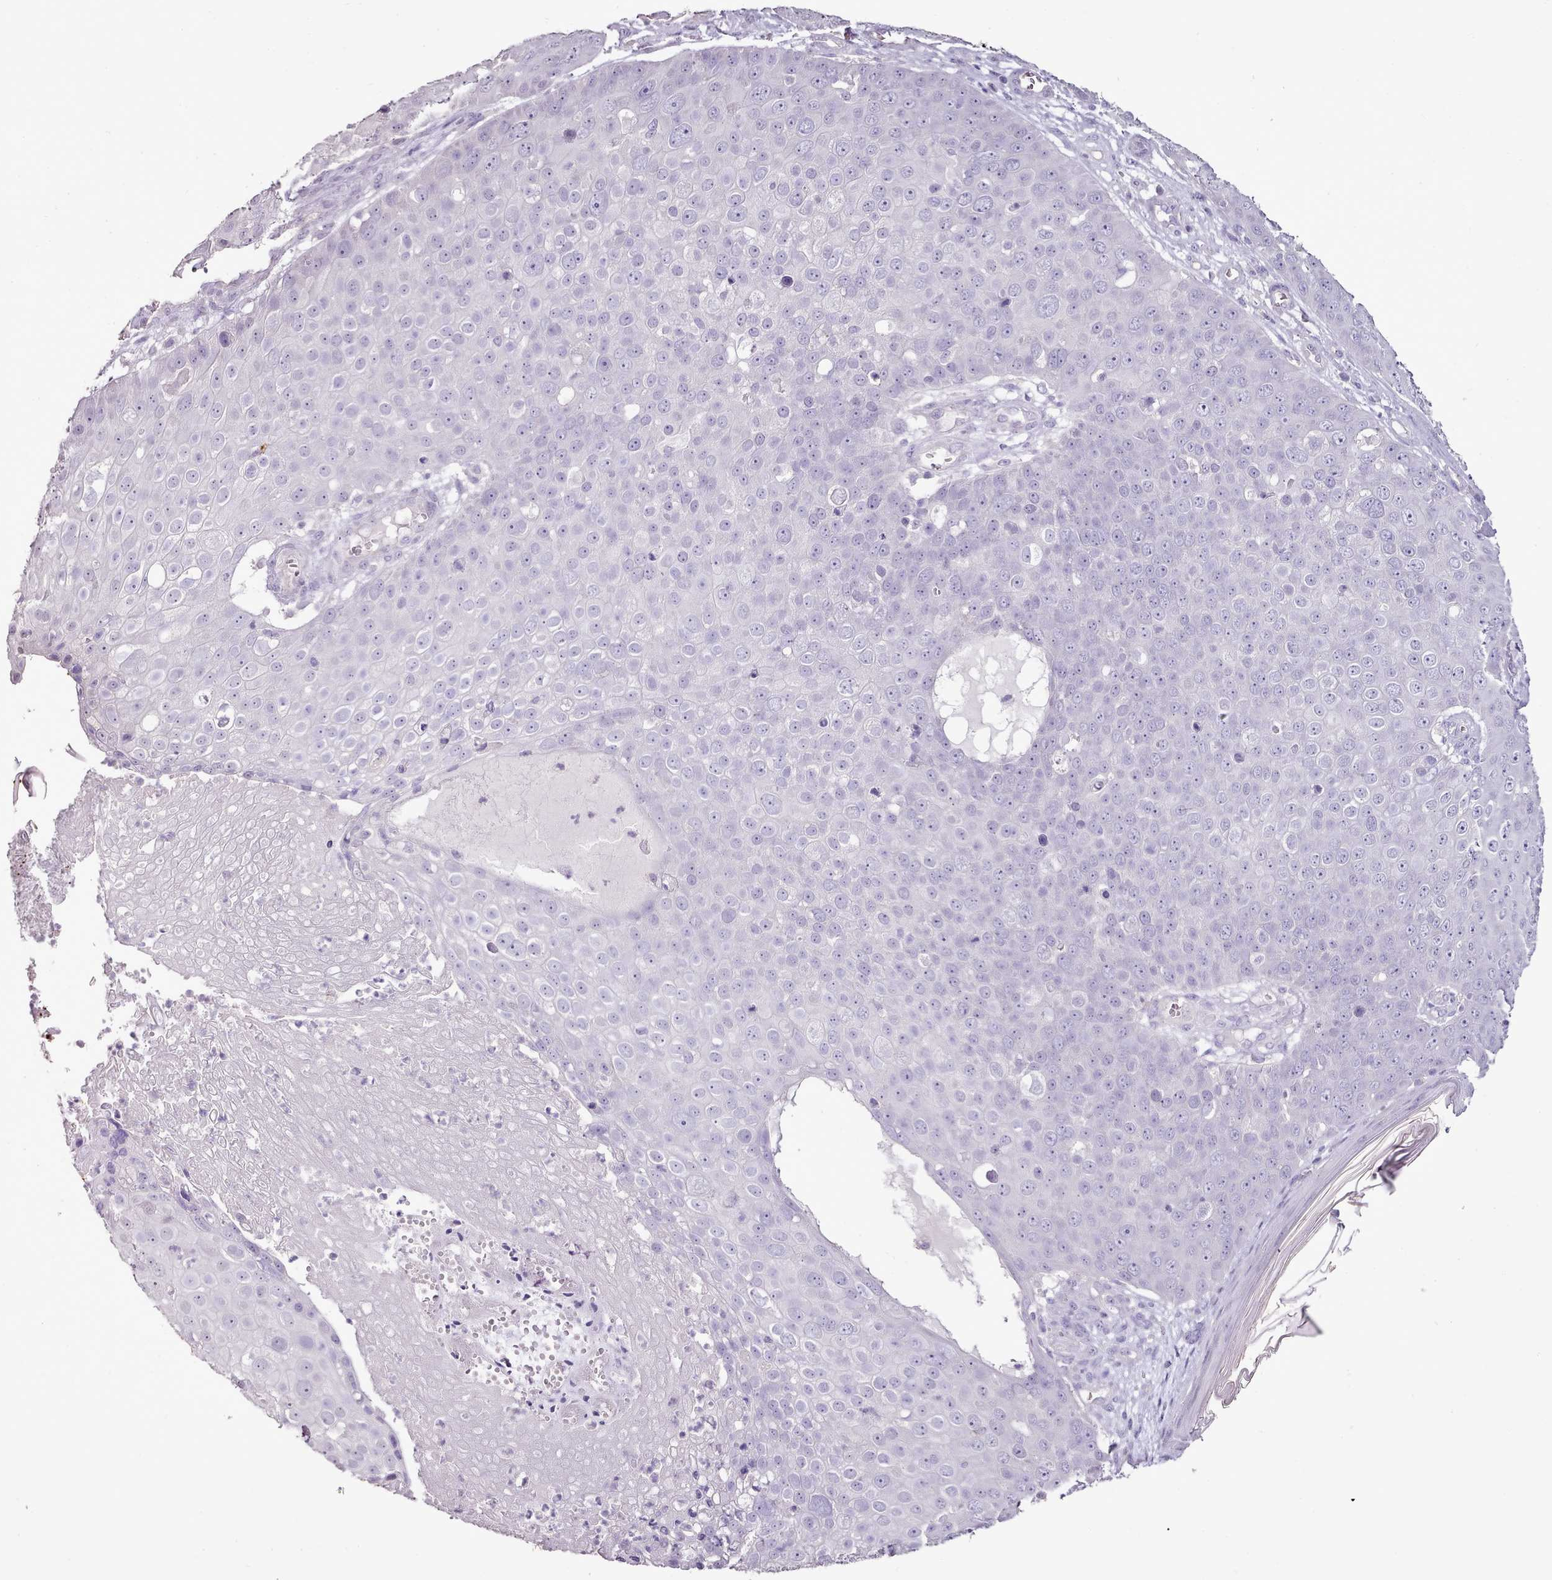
{"staining": {"intensity": "negative", "quantity": "none", "location": "none"}, "tissue": "skin cancer", "cell_type": "Tumor cells", "image_type": "cancer", "snomed": [{"axis": "morphology", "description": "Squamous cell carcinoma, NOS"}, {"axis": "topography", "description": "Skin"}], "caption": "The photomicrograph demonstrates no staining of tumor cells in squamous cell carcinoma (skin).", "gene": "BLOC1S2", "patient": {"sex": "male", "age": 71}}